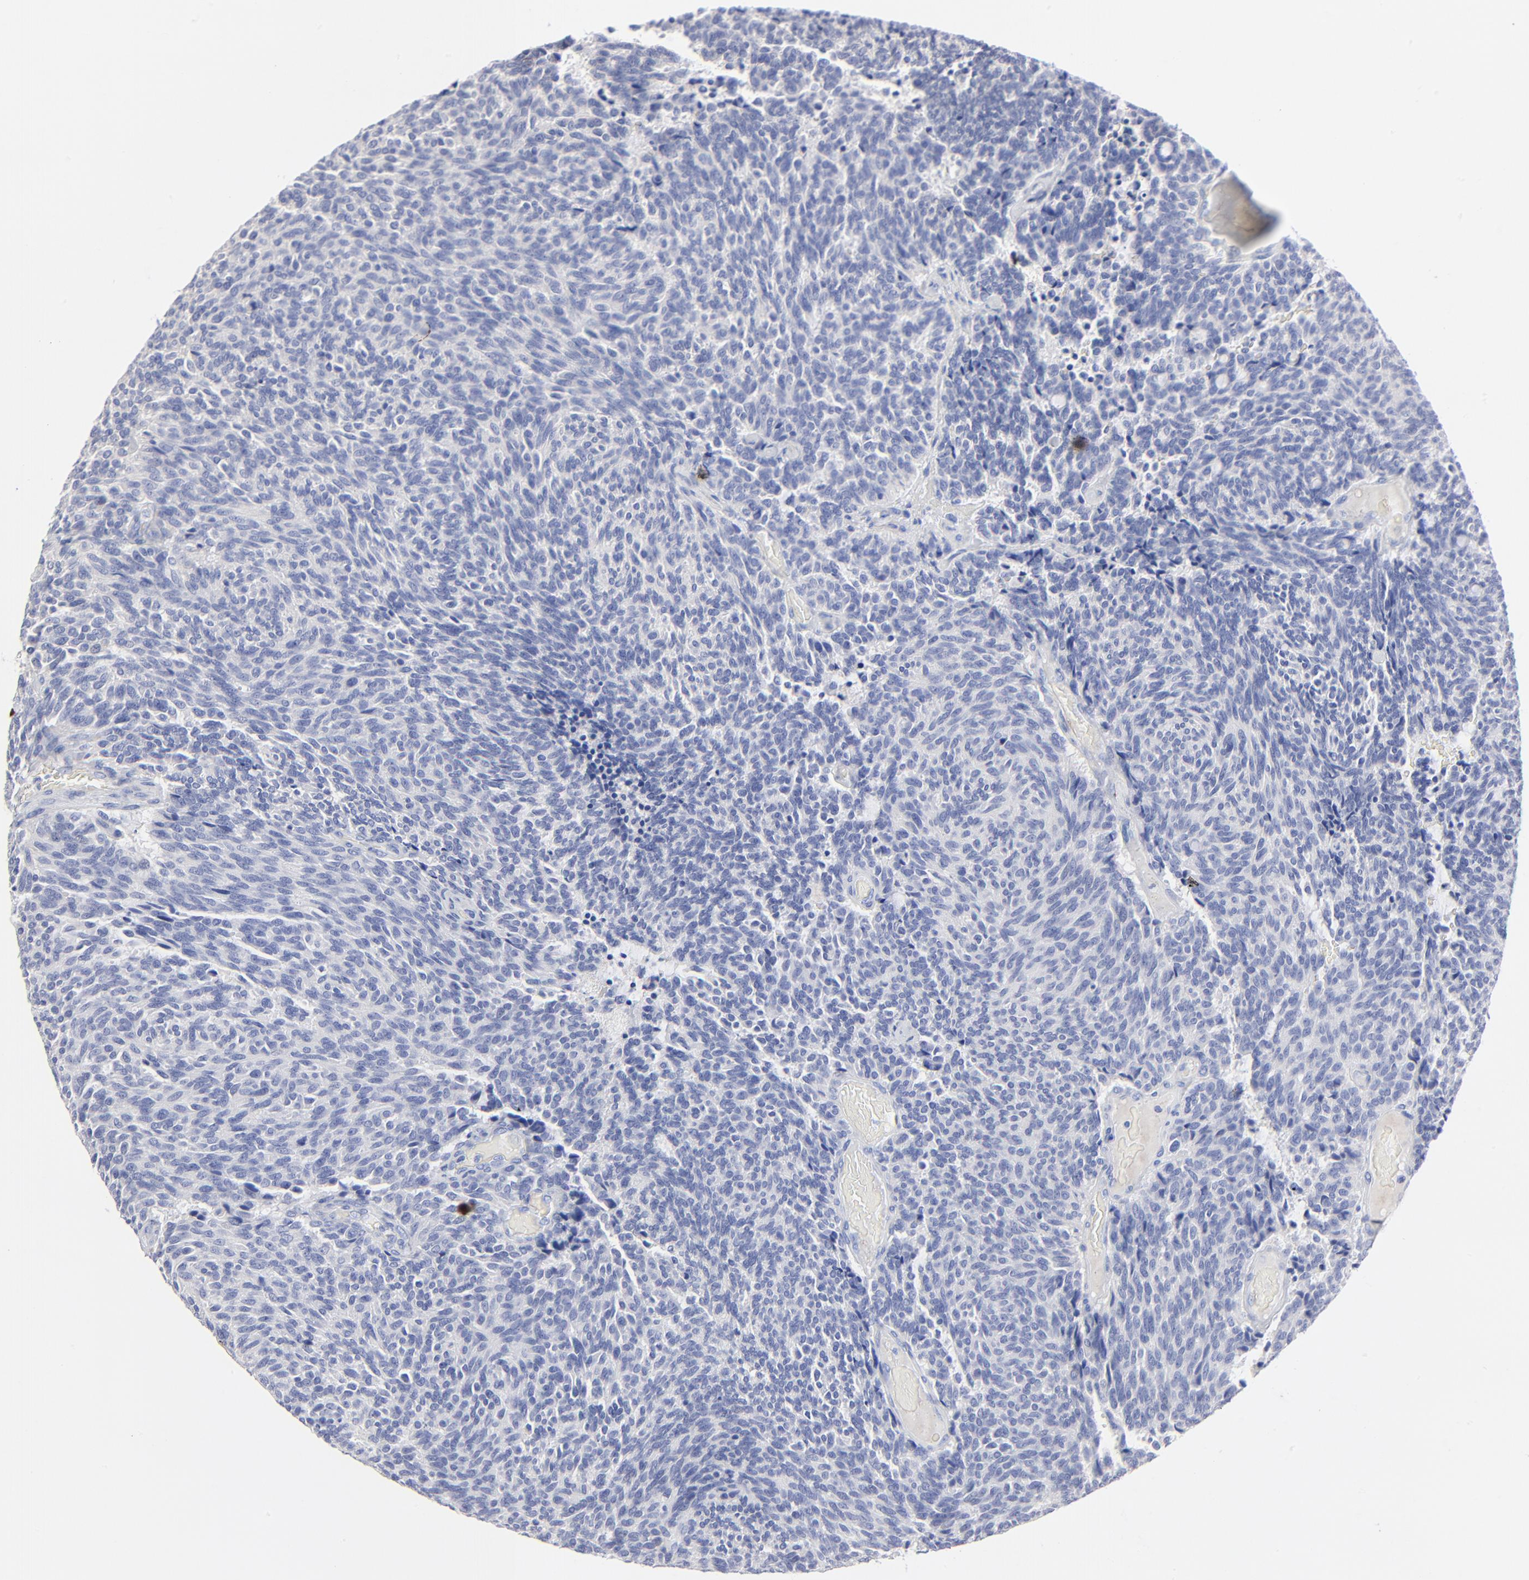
{"staining": {"intensity": "negative", "quantity": "none", "location": "none"}, "tissue": "carcinoid", "cell_type": "Tumor cells", "image_type": "cancer", "snomed": [{"axis": "morphology", "description": "Carcinoid, malignant, NOS"}, {"axis": "topography", "description": "Pancreas"}], "caption": "IHC of human carcinoid (malignant) demonstrates no positivity in tumor cells.", "gene": "FBLN2", "patient": {"sex": "female", "age": 54}}